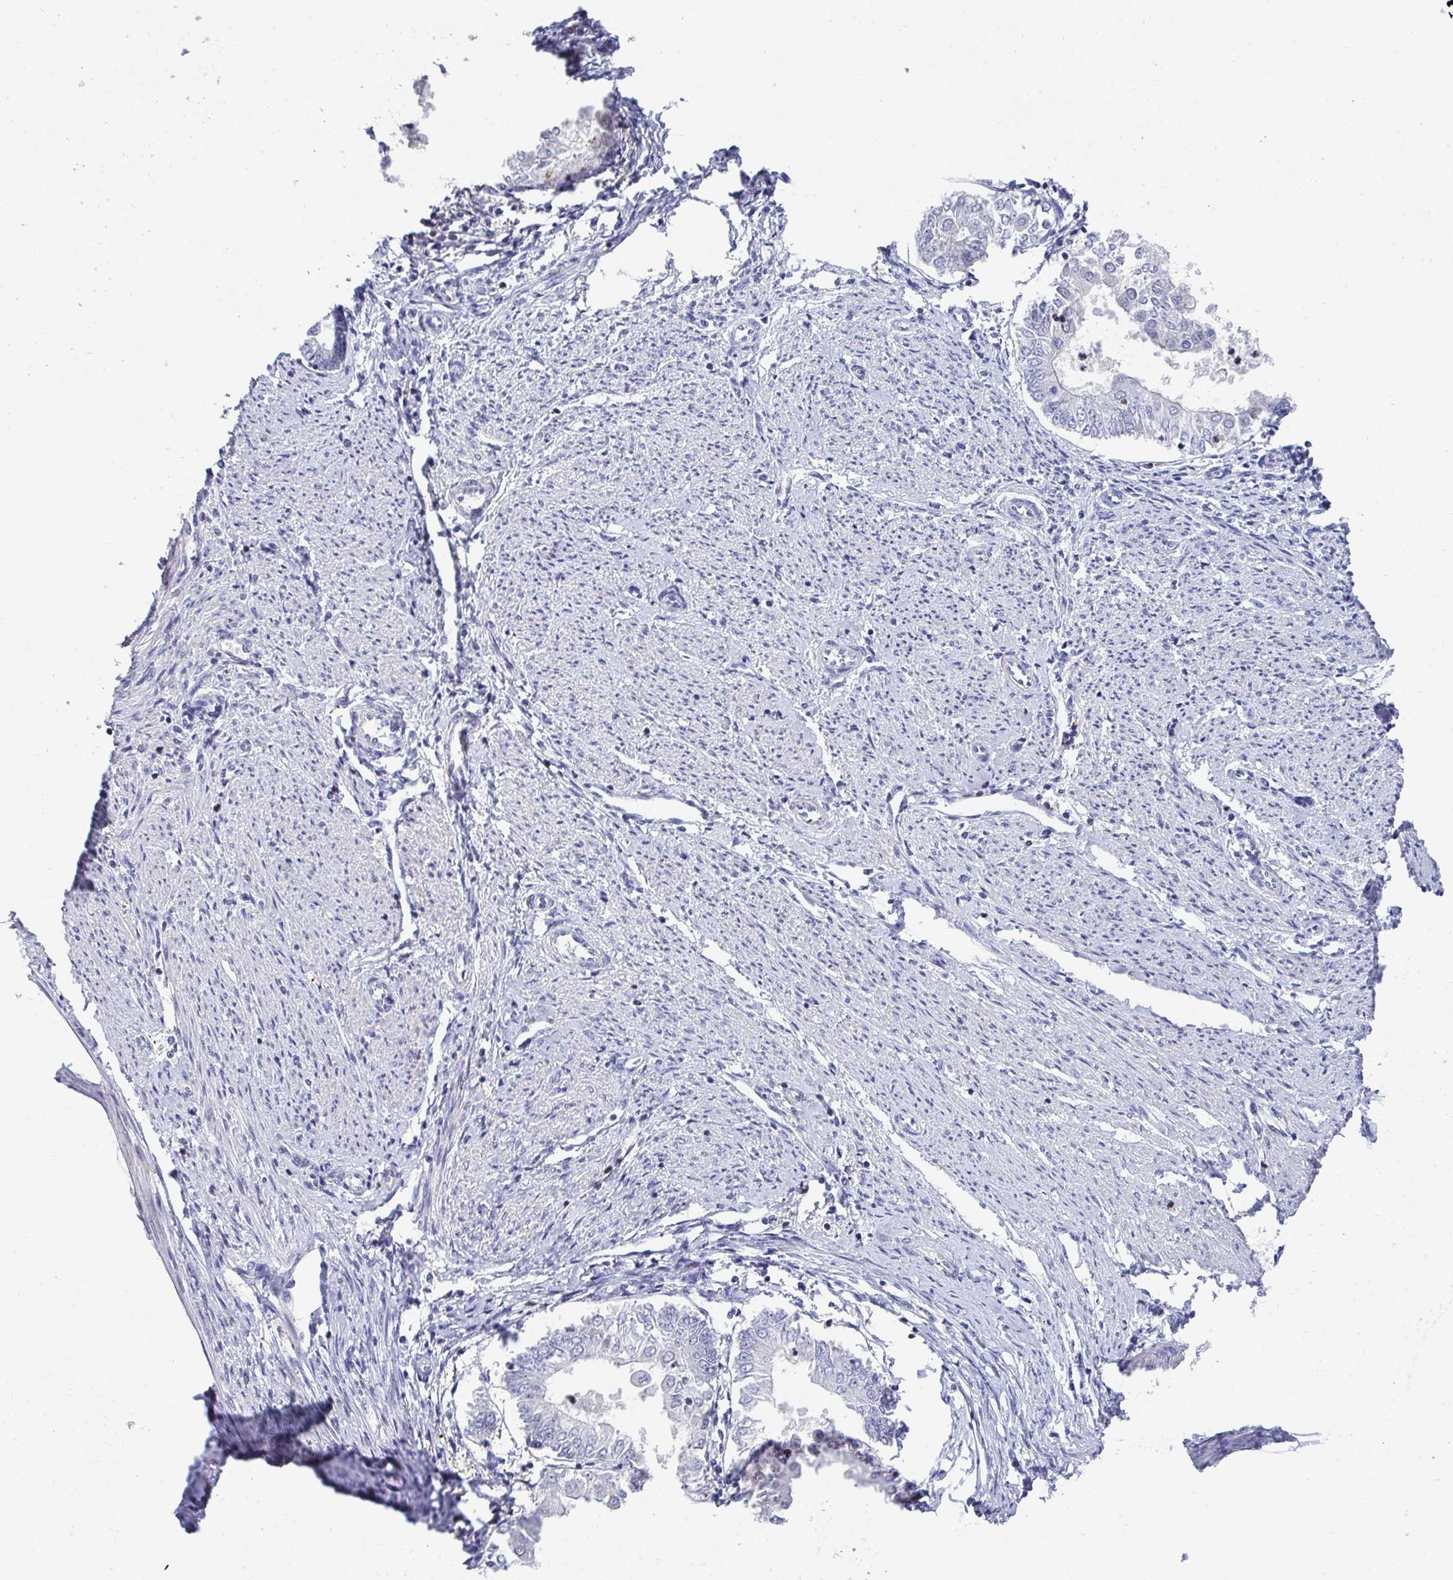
{"staining": {"intensity": "negative", "quantity": "none", "location": "none"}, "tissue": "endometrial cancer", "cell_type": "Tumor cells", "image_type": "cancer", "snomed": [{"axis": "morphology", "description": "Adenocarcinoma, NOS"}, {"axis": "topography", "description": "Endometrium"}], "caption": "DAB (3,3'-diaminobenzidine) immunohistochemical staining of endometrial cancer (adenocarcinoma) shows no significant staining in tumor cells.", "gene": "AOC2", "patient": {"sex": "female", "age": 68}}